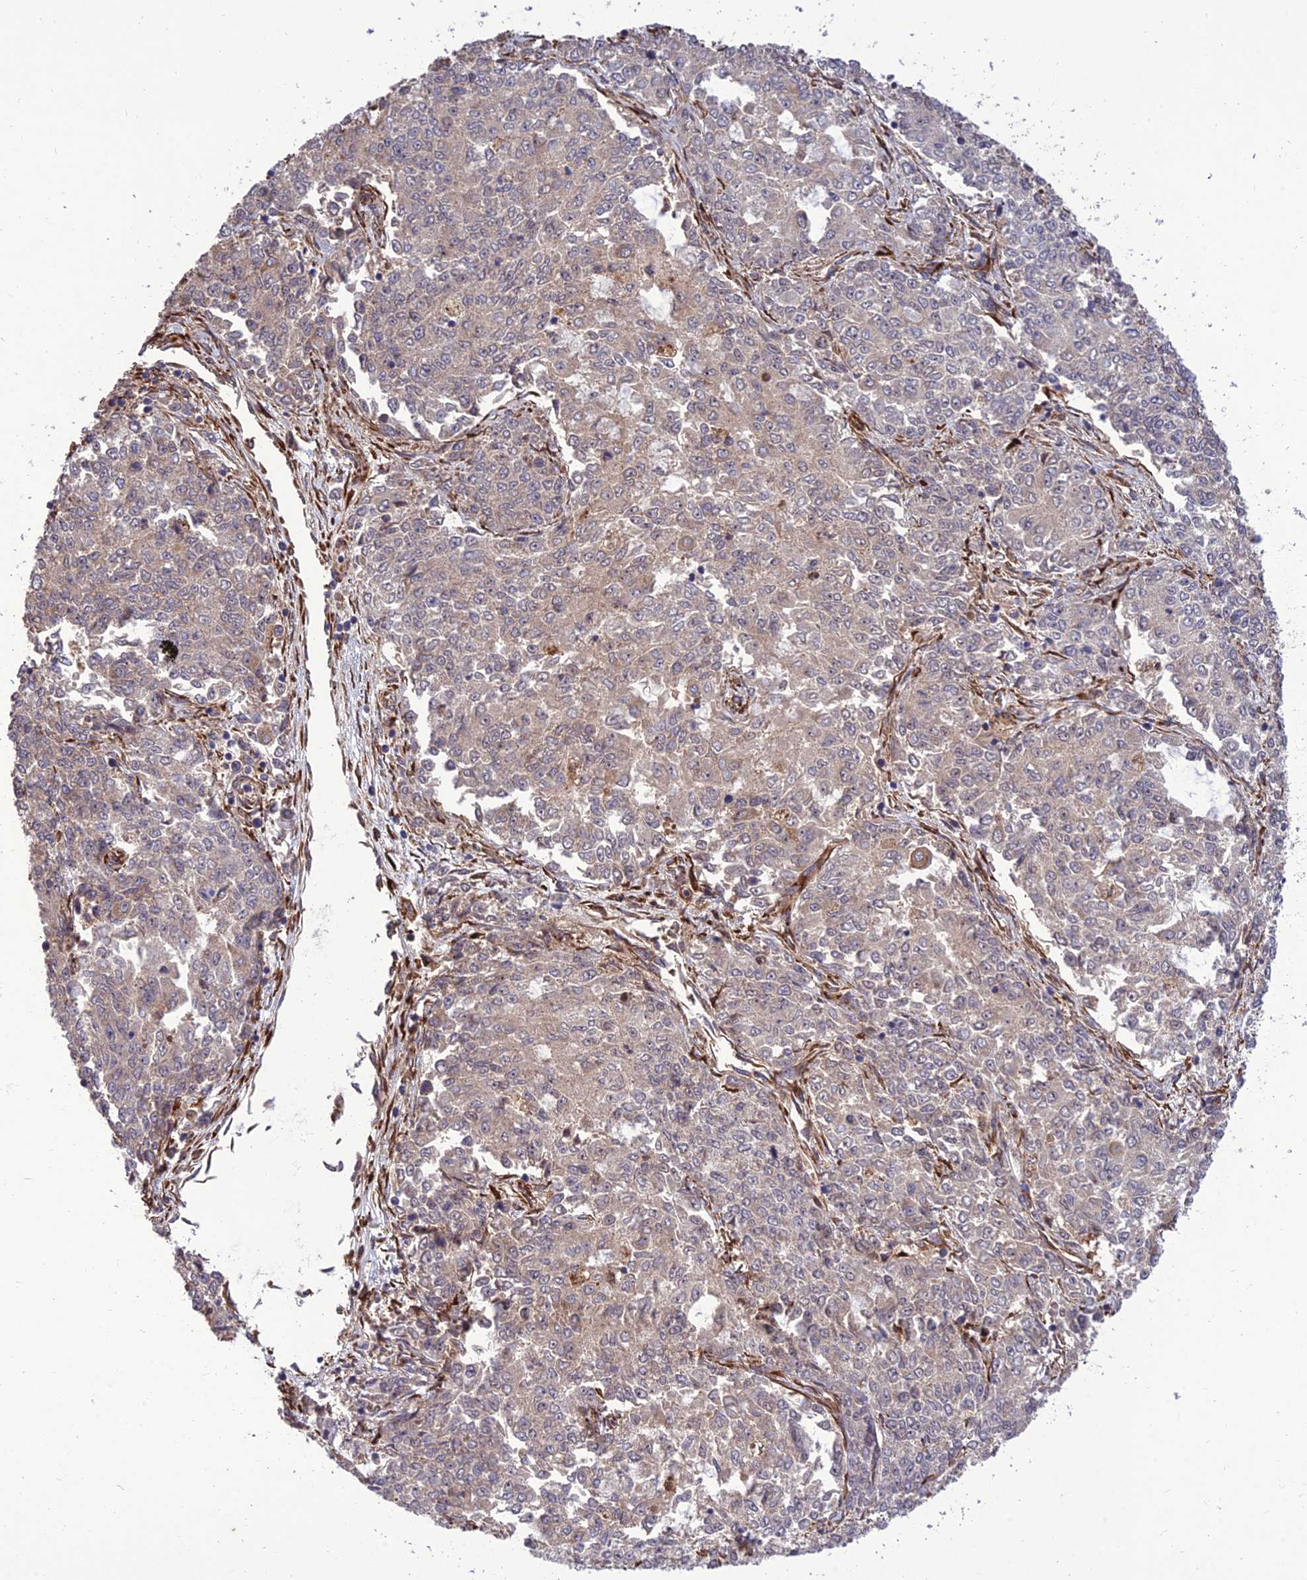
{"staining": {"intensity": "negative", "quantity": "none", "location": "none"}, "tissue": "endometrial cancer", "cell_type": "Tumor cells", "image_type": "cancer", "snomed": [{"axis": "morphology", "description": "Adenocarcinoma, NOS"}, {"axis": "topography", "description": "Endometrium"}], "caption": "Tumor cells show no significant expression in endometrial cancer.", "gene": "CRTAP", "patient": {"sex": "female", "age": 50}}